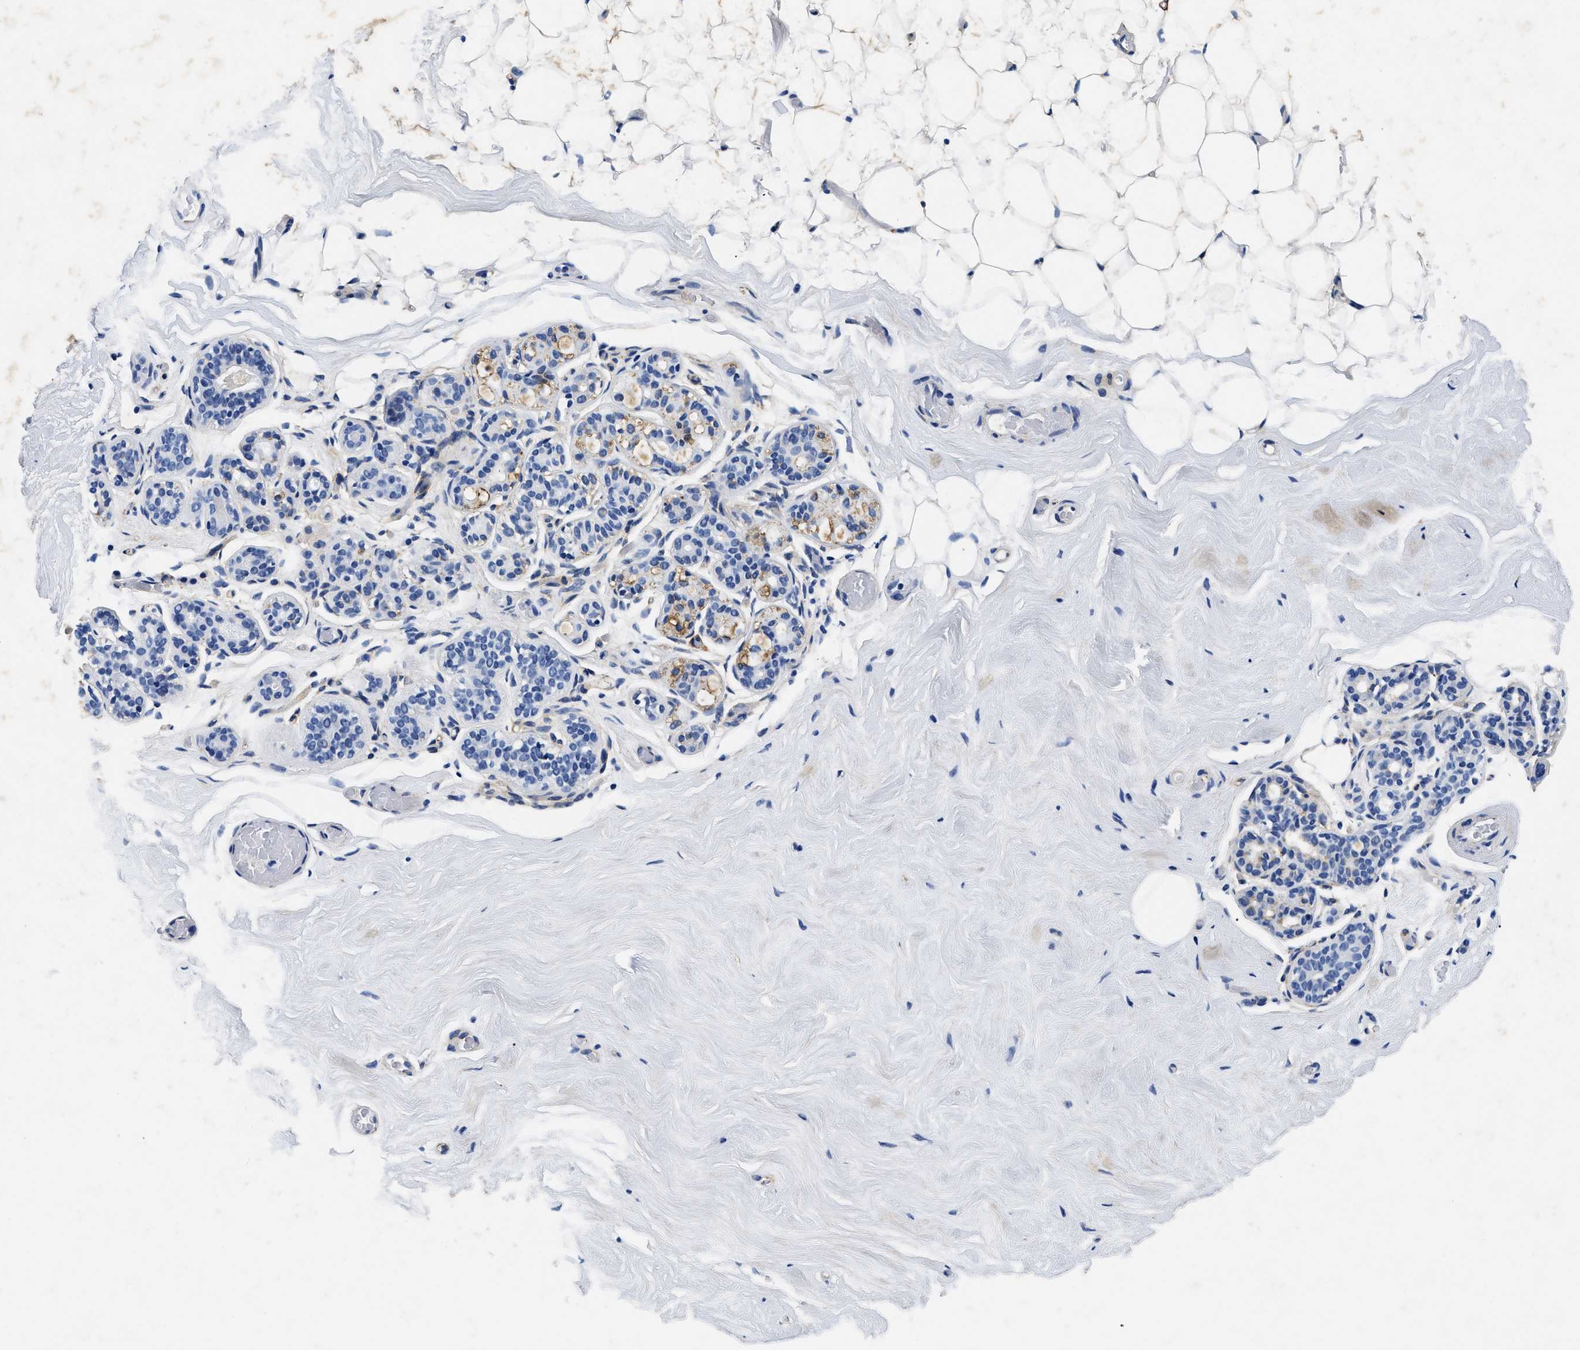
{"staining": {"intensity": "moderate", "quantity": "25%-75%", "location": "cytoplasmic/membranous"}, "tissue": "breast", "cell_type": "Adipocytes", "image_type": "normal", "snomed": [{"axis": "morphology", "description": "Normal tissue, NOS"}, {"axis": "topography", "description": "Breast"}], "caption": "Immunohistochemistry image of benign breast stained for a protein (brown), which reveals medium levels of moderate cytoplasmic/membranous staining in approximately 25%-75% of adipocytes.", "gene": "LAMA3", "patient": {"sex": "female", "age": 75}}